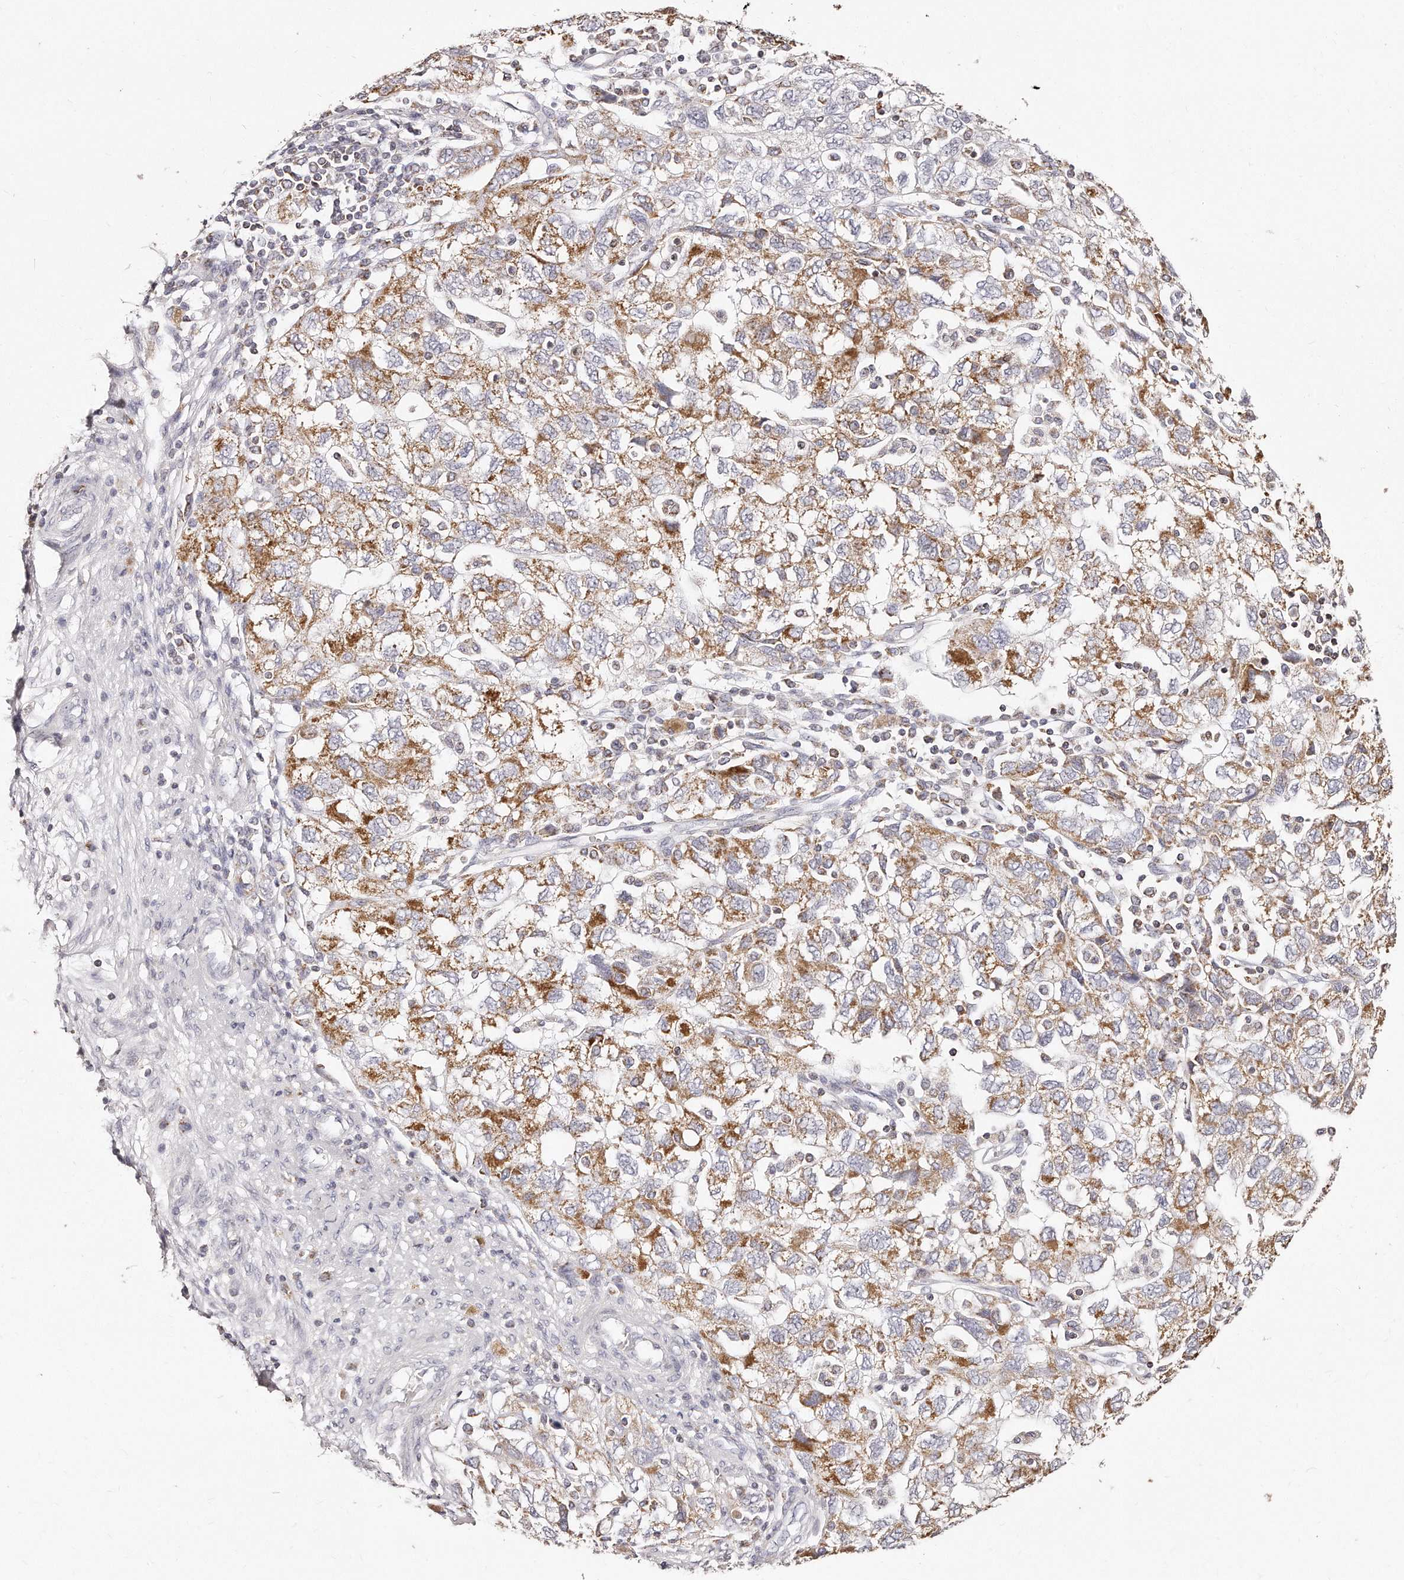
{"staining": {"intensity": "moderate", "quantity": ">75%", "location": "cytoplasmic/membranous"}, "tissue": "ovarian cancer", "cell_type": "Tumor cells", "image_type": "cancer", "snomed": [{"axis": "morphology", "description": "Carcinoma, NOS"}, {"axis": "morphology", "description": "Cystadenocarcinoma, serous, NOS"}, {"axis": "topography", "description": "Ovary"}], "caption": "Ovarian cancer (carcinoma) stained with a protein marker reveals moderate staining in tumor cells.", "gene": "RTKN", "patient": {"sex": "female", "age": 69}}